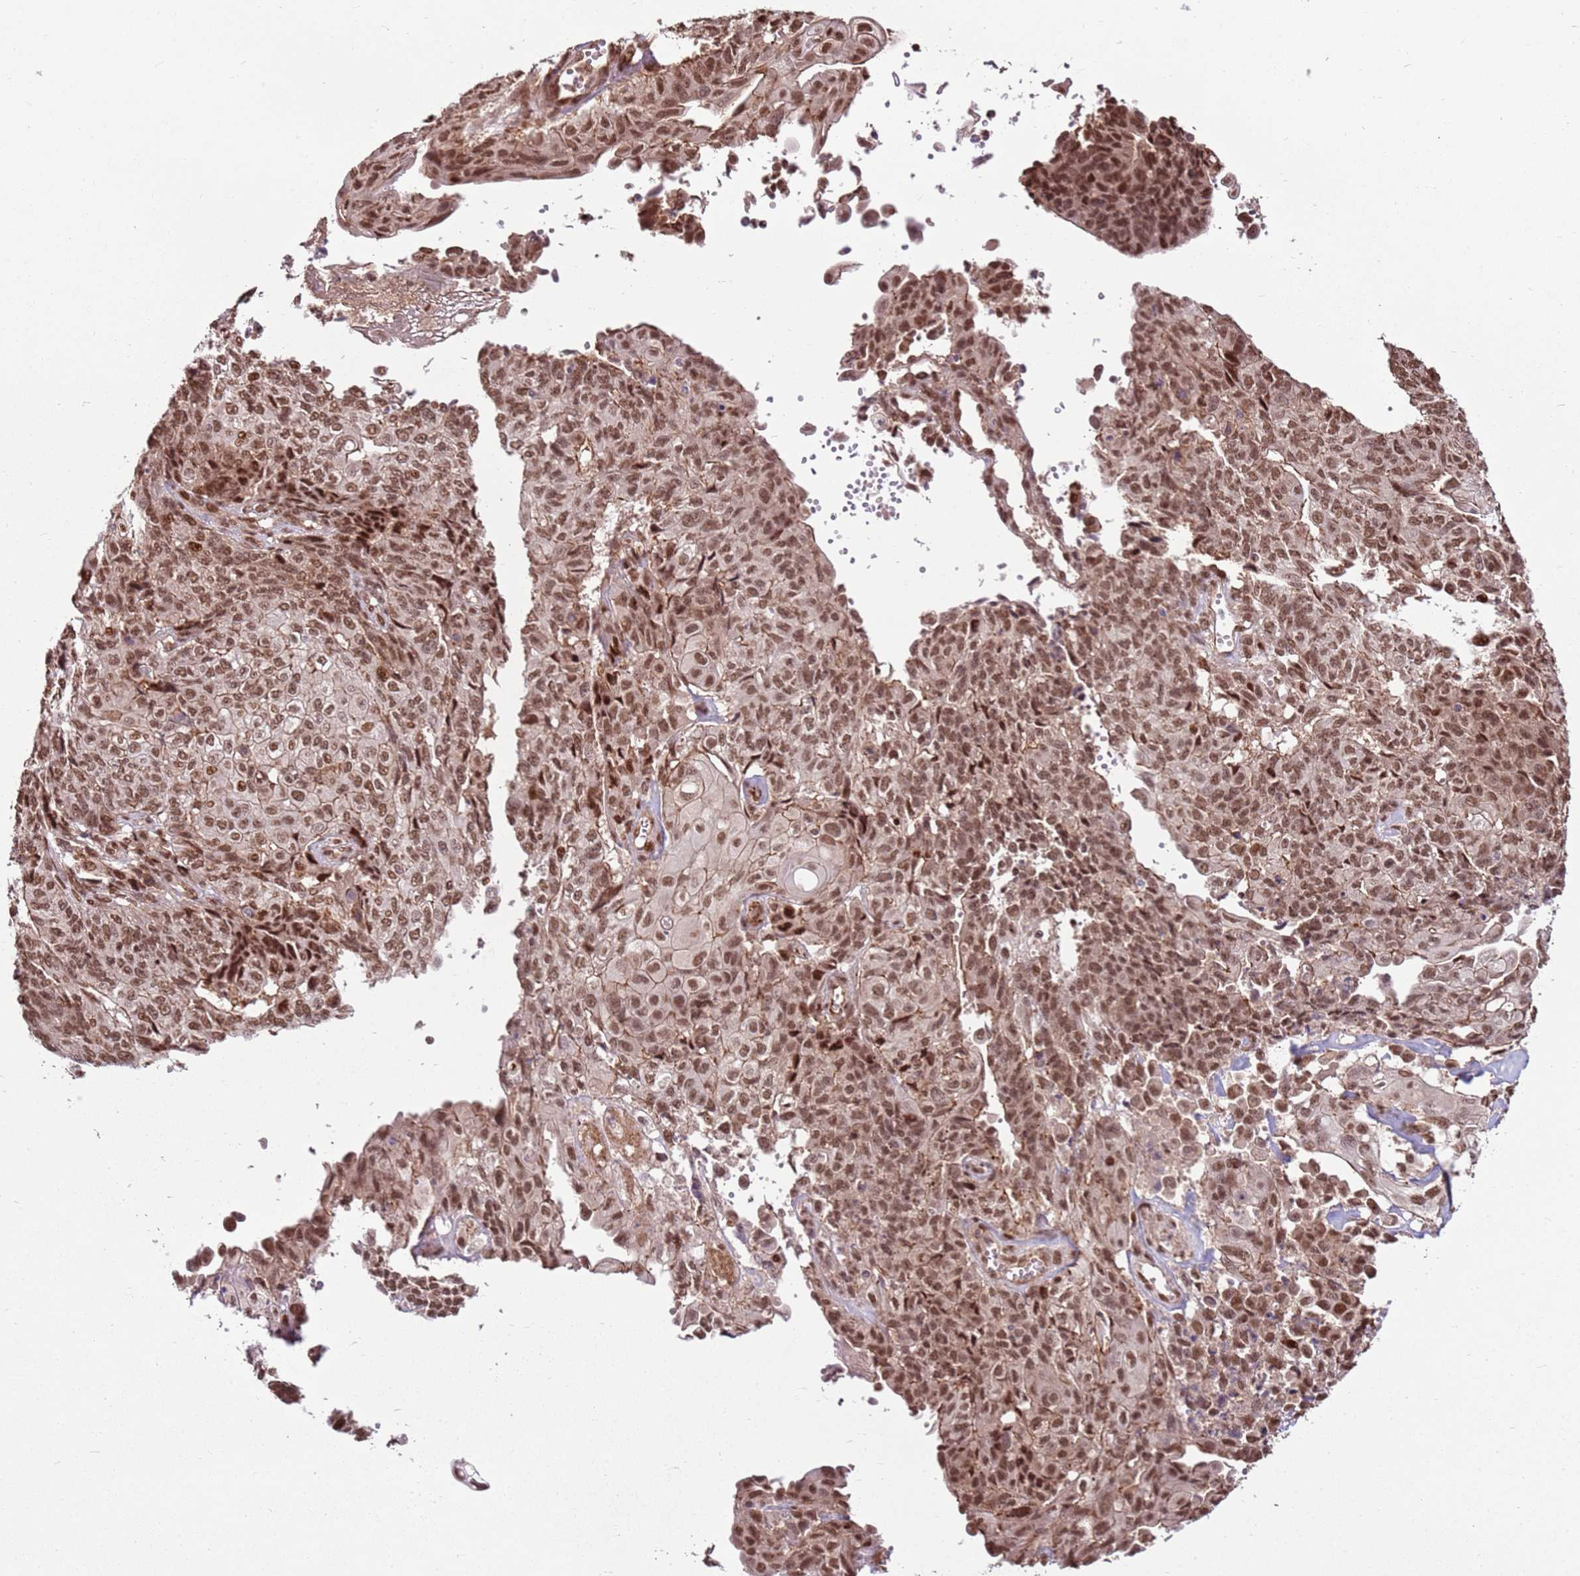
{"staining": {"intensity": "moderate", "quantity": ">75%", "location": "nuclear"}, "tissue": "endometrial cancer", "cell_type": "Tumor cells", "image_type": "cancer", "snomed": [{"axis": "morphology", "description": "Adenocarcinoma, NOS"}, {"axis": "topography", "description": "Endometrium"}], "caption": "Adenocarcinoma (endometrial) stained with a protein marker displays moderate staining in tumor cells.", "gene": "ZBTB12", "patient": {"sex": "female", "age": 32}}